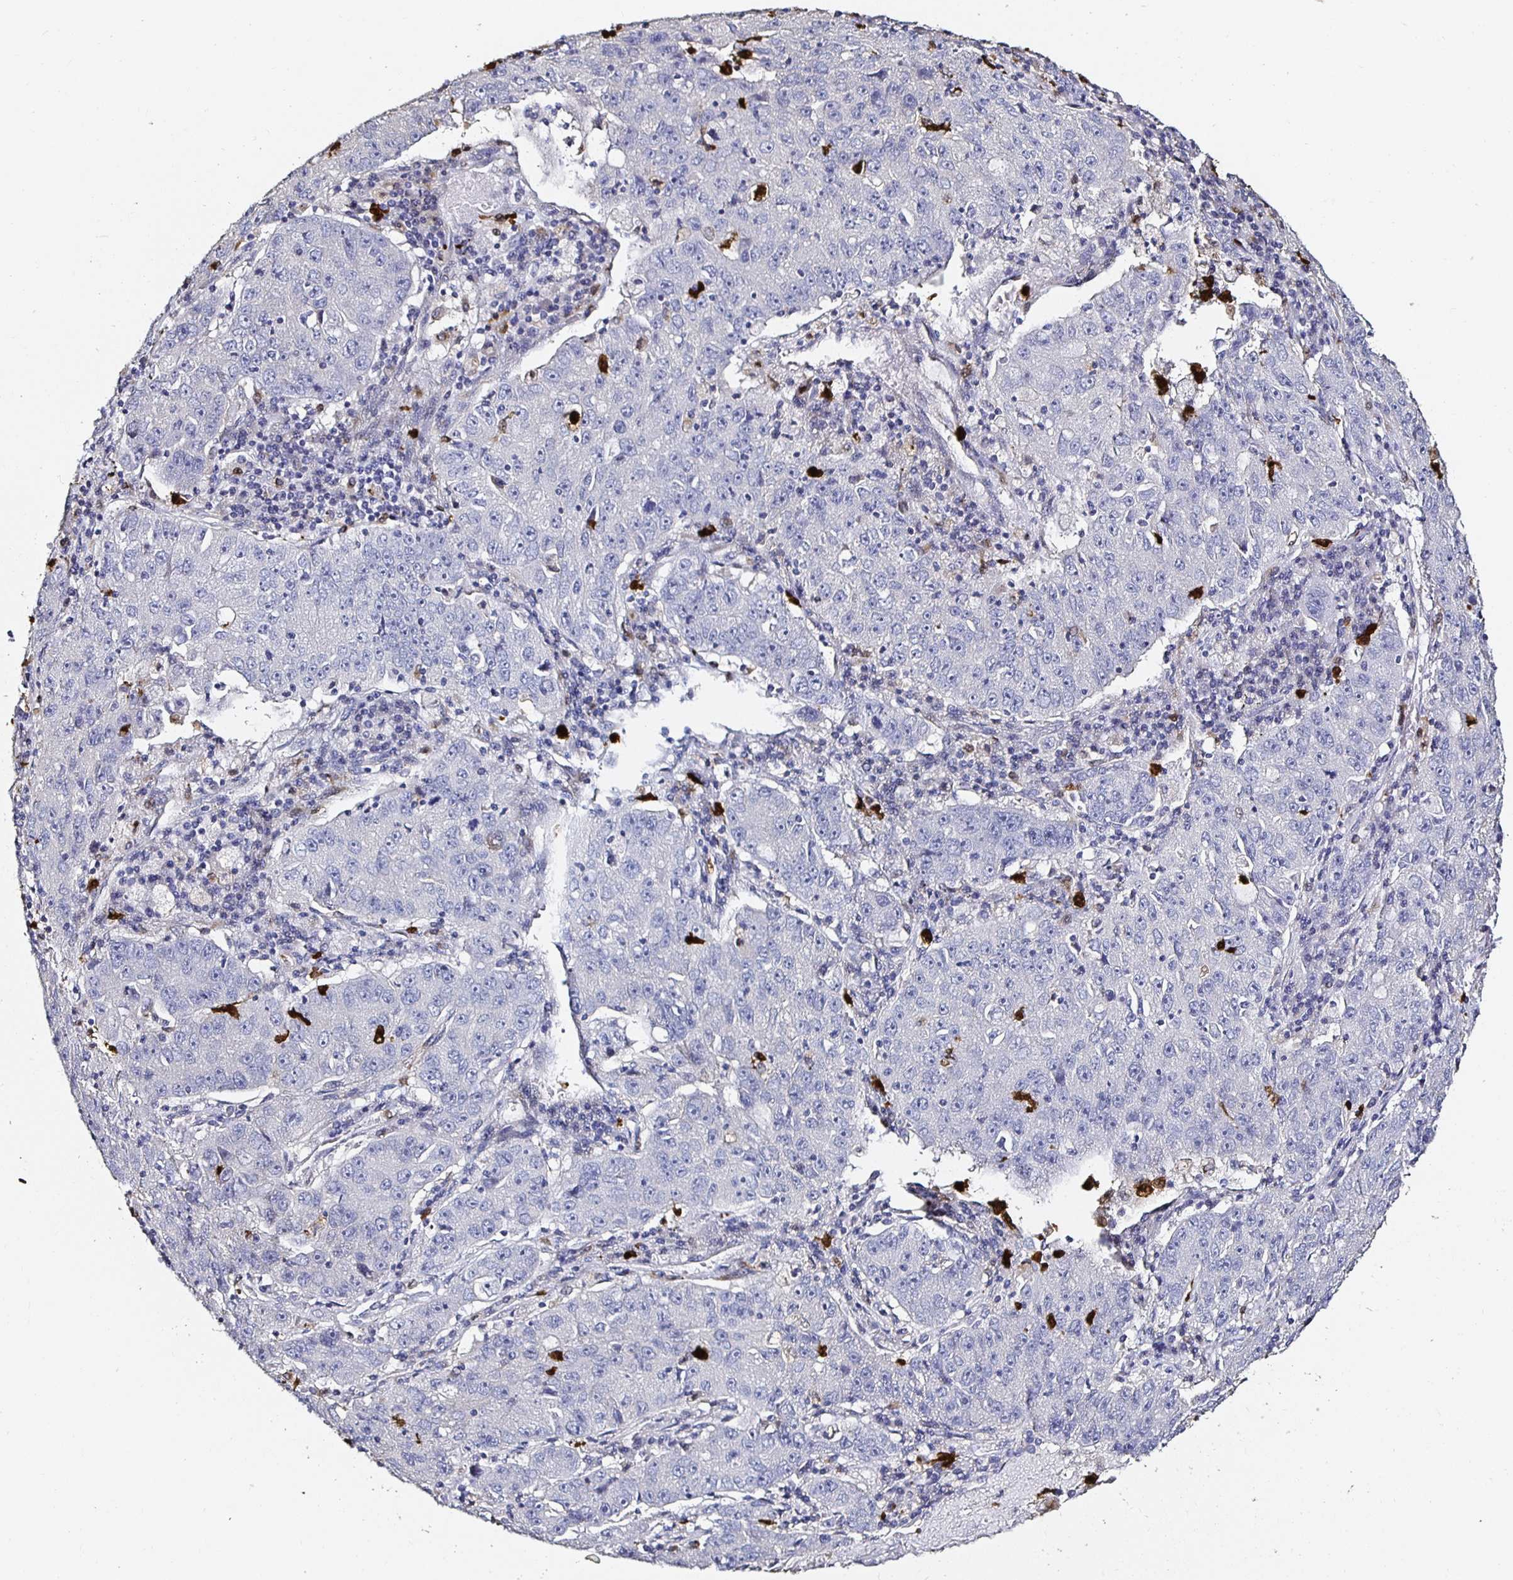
{"staining": {"intensity": "negative", "quantity": "none", "location": "none"}, "tissue": "lung cancer", "cell_type": "Tumor cells", "image_type": "cancer", "snomed": [{"axis": "morphology", "description": "Normal morphology"}, {"axis": "morphology", "description": "Adenocarcinoma, NOS"}, {"axis": "topography", "description": "Lymph node"}, {"axis": "topography", "description": "Lung"}], "caption": "Immunohistochemistry (IHC) photomicrograph of neoplastic tissue: adenocarcinoma (lung) stained with DAB (3,3'-diaminobenzidine) exhibits no significant protein staining in tumor cells.", "gene": "TLR4", "patient": {"sex": "female", "age": 57}}